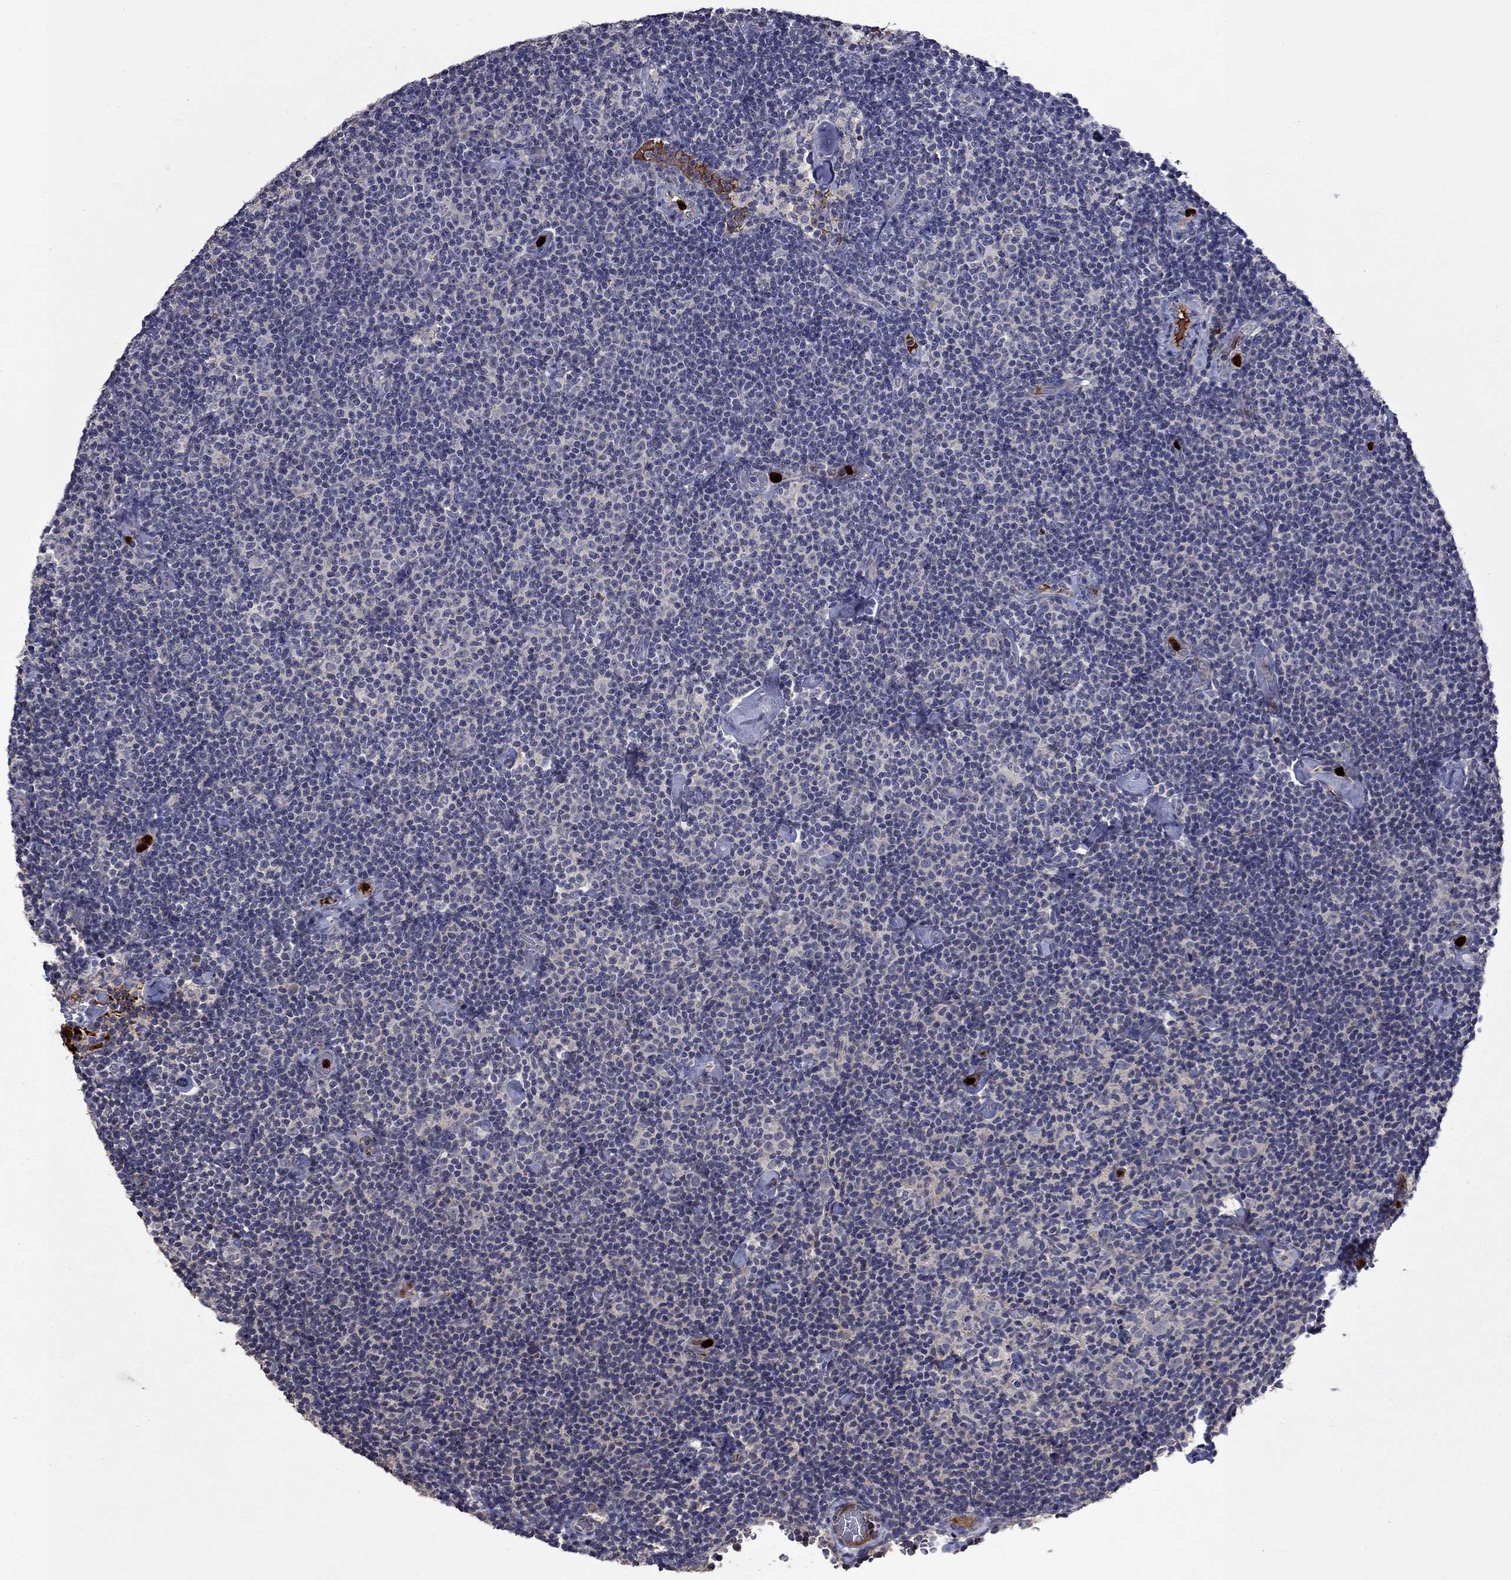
{"staining": {"intensity": "negative", "quantity": "none", "location": "none"}, "tissue": "lymphoma", "cell_type": "Tumor cells", "image_type": "cancer", "snomed": [{"axis": "morphology", "description": "Malignant lymphoma, non-Hodgkin's type, Low grade"}, {"axis": "topography", "description": "Lymph node"}], "caption": "Photomicrograph shows no protein staining in tumor cells of lymphoma tissue.", "gene": "SATB1", "patient": {"sex": "male", "age": 81}}